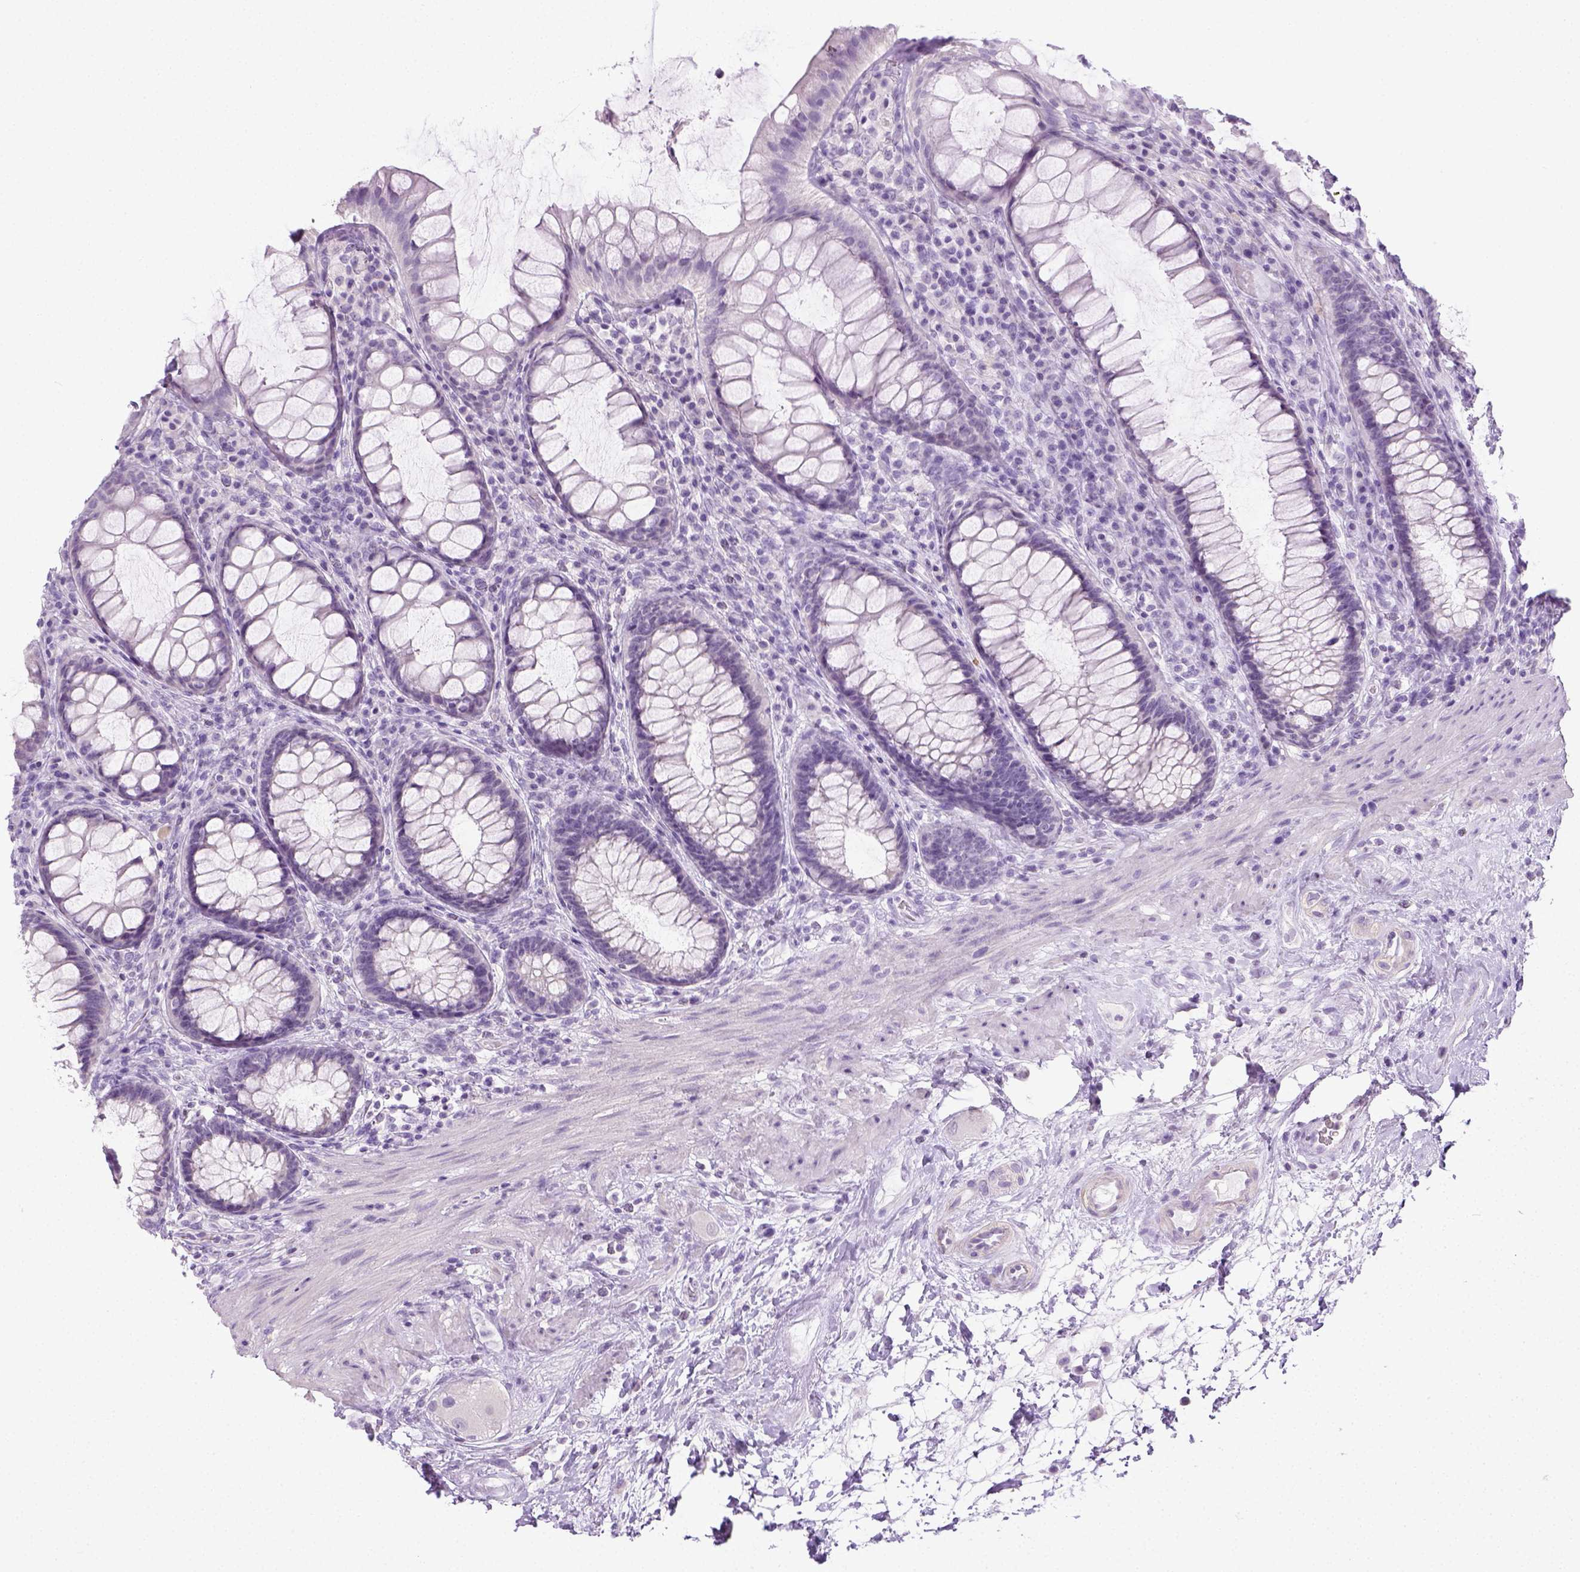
{"staining": {"intensity": "negative", "quantity": "none", "location": "none"}, "tissue": "rectum", "cell_type": "Glandular cells", "image_type": "normal", "snomed": [{"axis": "morphology", "description": "Normal tissue, NOS"}, {"axis": "topography", "description": "Rectum"}], "caption": "Glandular cells show no significant protein positivity in normal rectum.", "gene": "LGSN", "patient": {"sex": "male", "age": 72}}